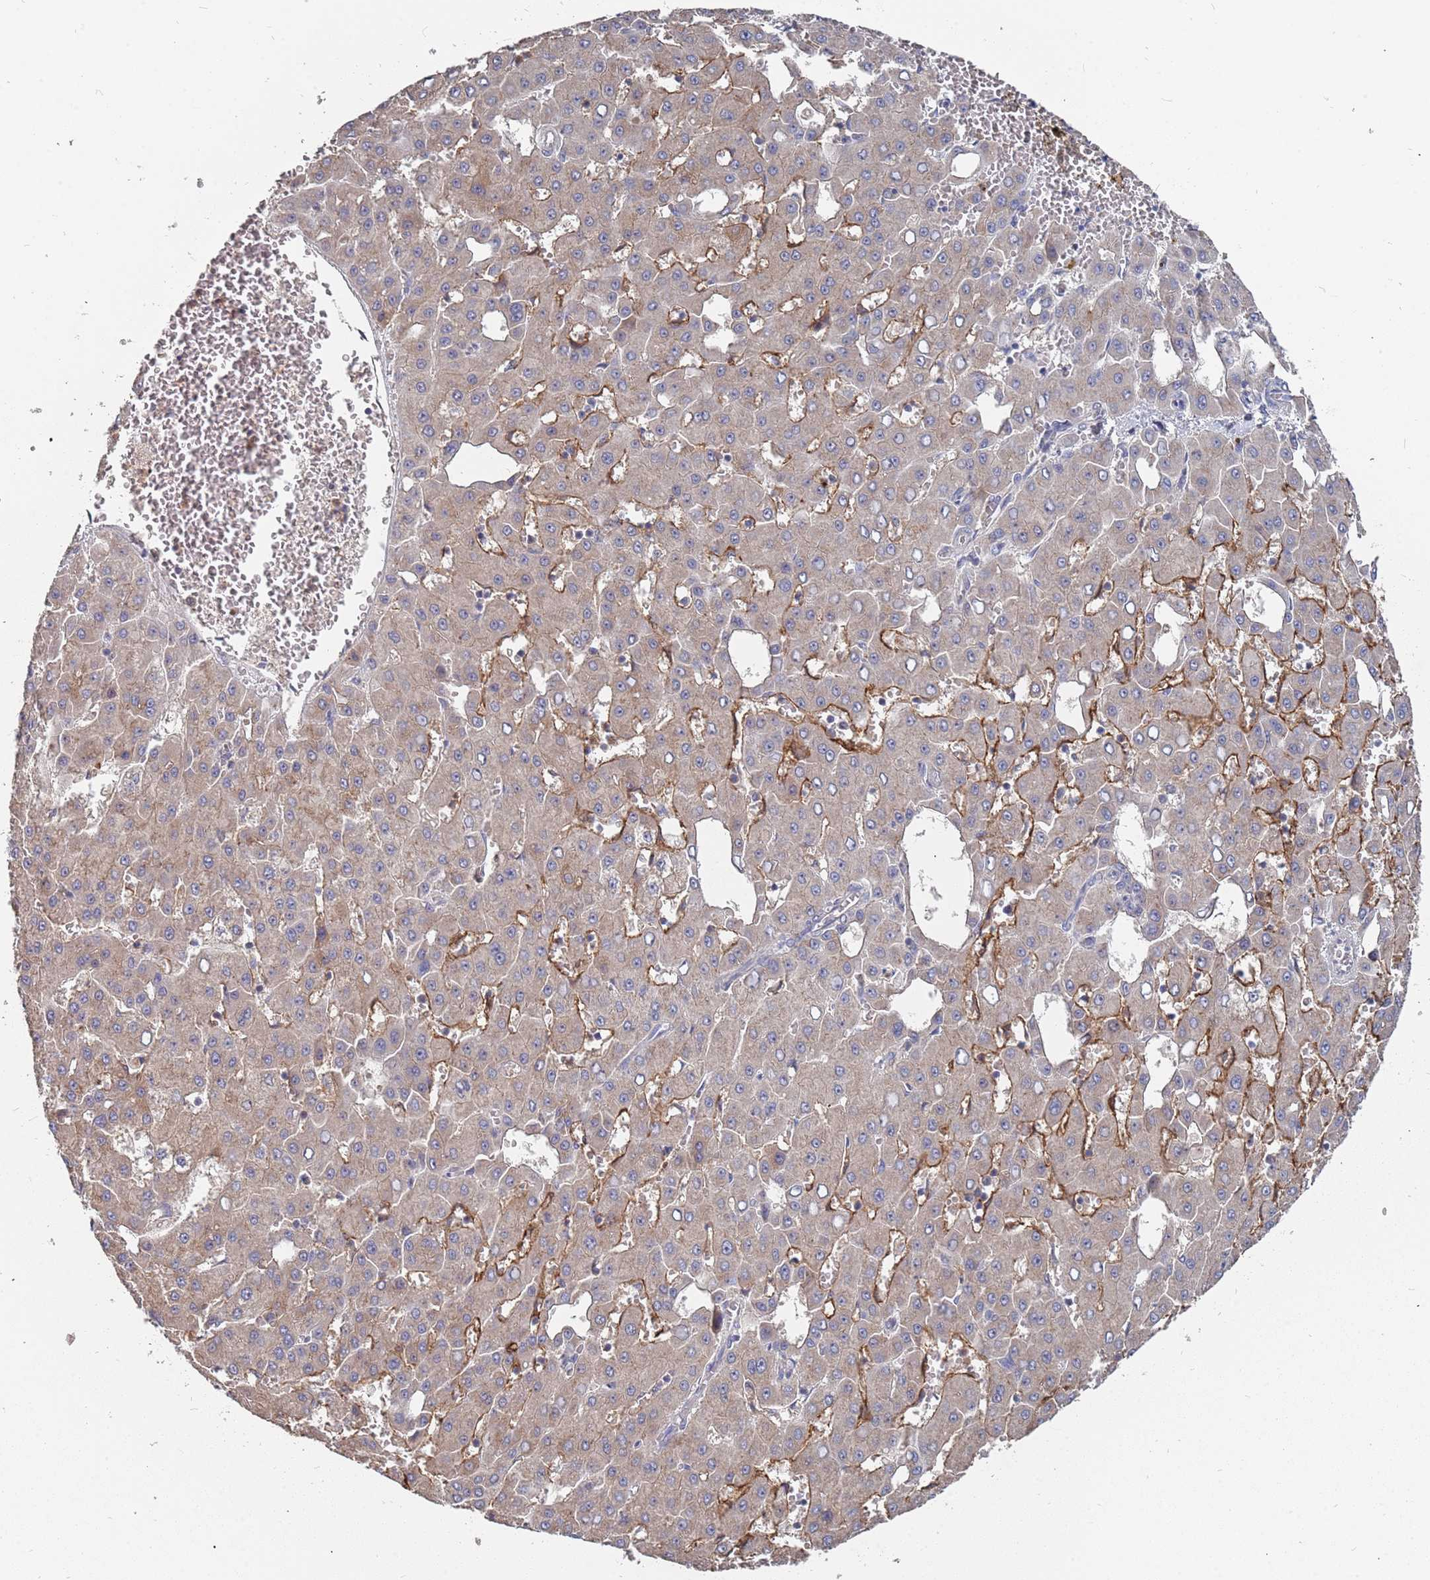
{"staining": {"intensity": "moderate", "quantity": "<25%", "location": "cytoplasmic/membranous"}, "tissue": "liver cancer", "cell_type": "Tumor cells", "image_type": "cancer", "snomed": [{"axis": "morphology", "description": "Carcinoma, Hepatocellular, NOS"}, {"axis": "topography", "description": "Liver"}], "caption": "Tumor cells display low levels of moderate cytoplasmic/membranous staining in approximately <25% of cells in liver cancer (hepatocellular carcinoma).", "gene": "TCEANC2", "patient": {"sex": "male", "age": 47}}